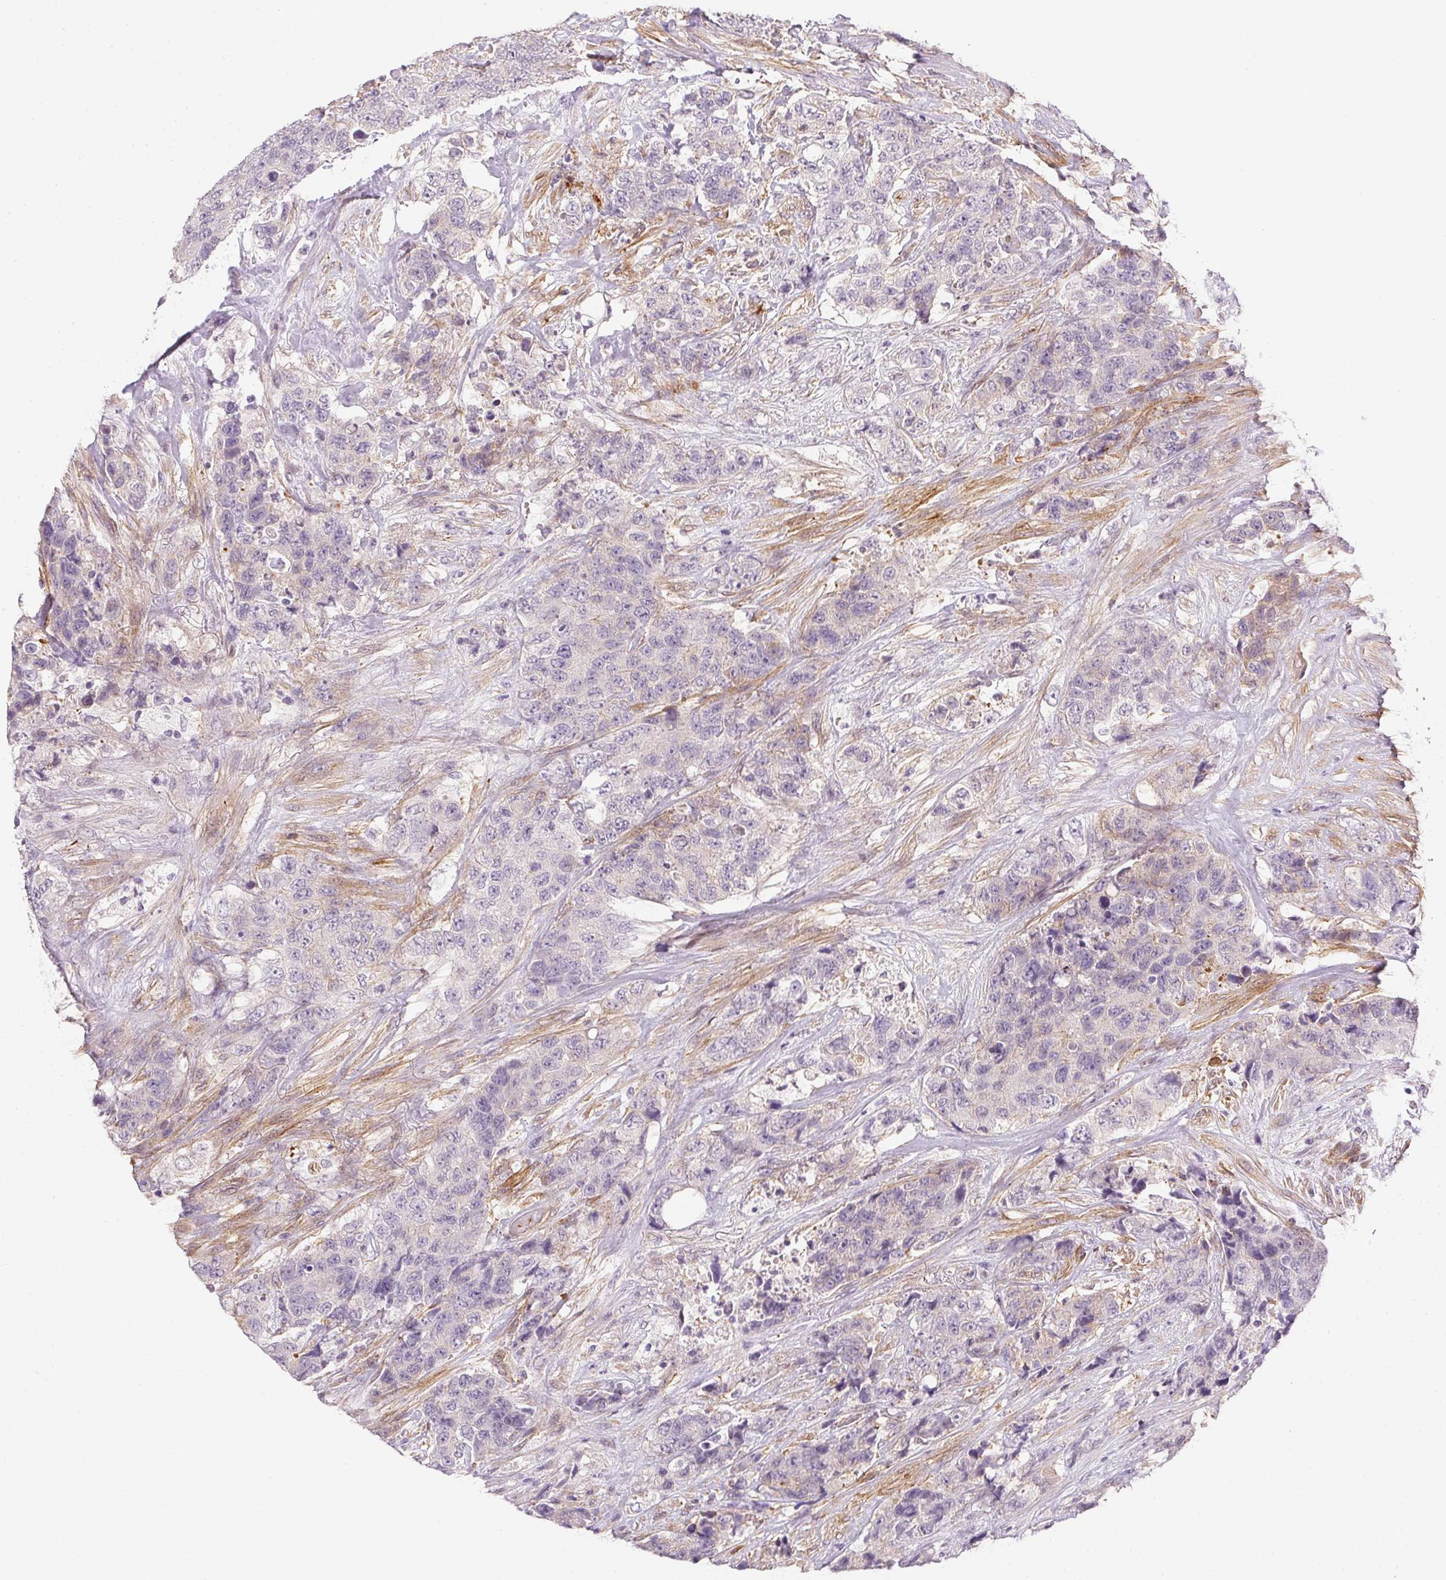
{"staining": {"intensity": "negative", "quantity": "none", "location": "none"}, "tissue": "urothelial cancer", "cell_type": "Tumor cells", "image_type": "cancer", "snomed": [{"axis": "morphology", "description": "Urothelial carcinoma, High grade"}, {"axis": "topography", "description": "Urinary bladder"}], "caption": "Immunohistochemistry (IHC) micrograph of urothelial carcinoma (high-grade) stained for a protein (brown), which displays no expression in tumor cells.", "gene": "PRL", "patient": {"sex": "female", "age": 78}}